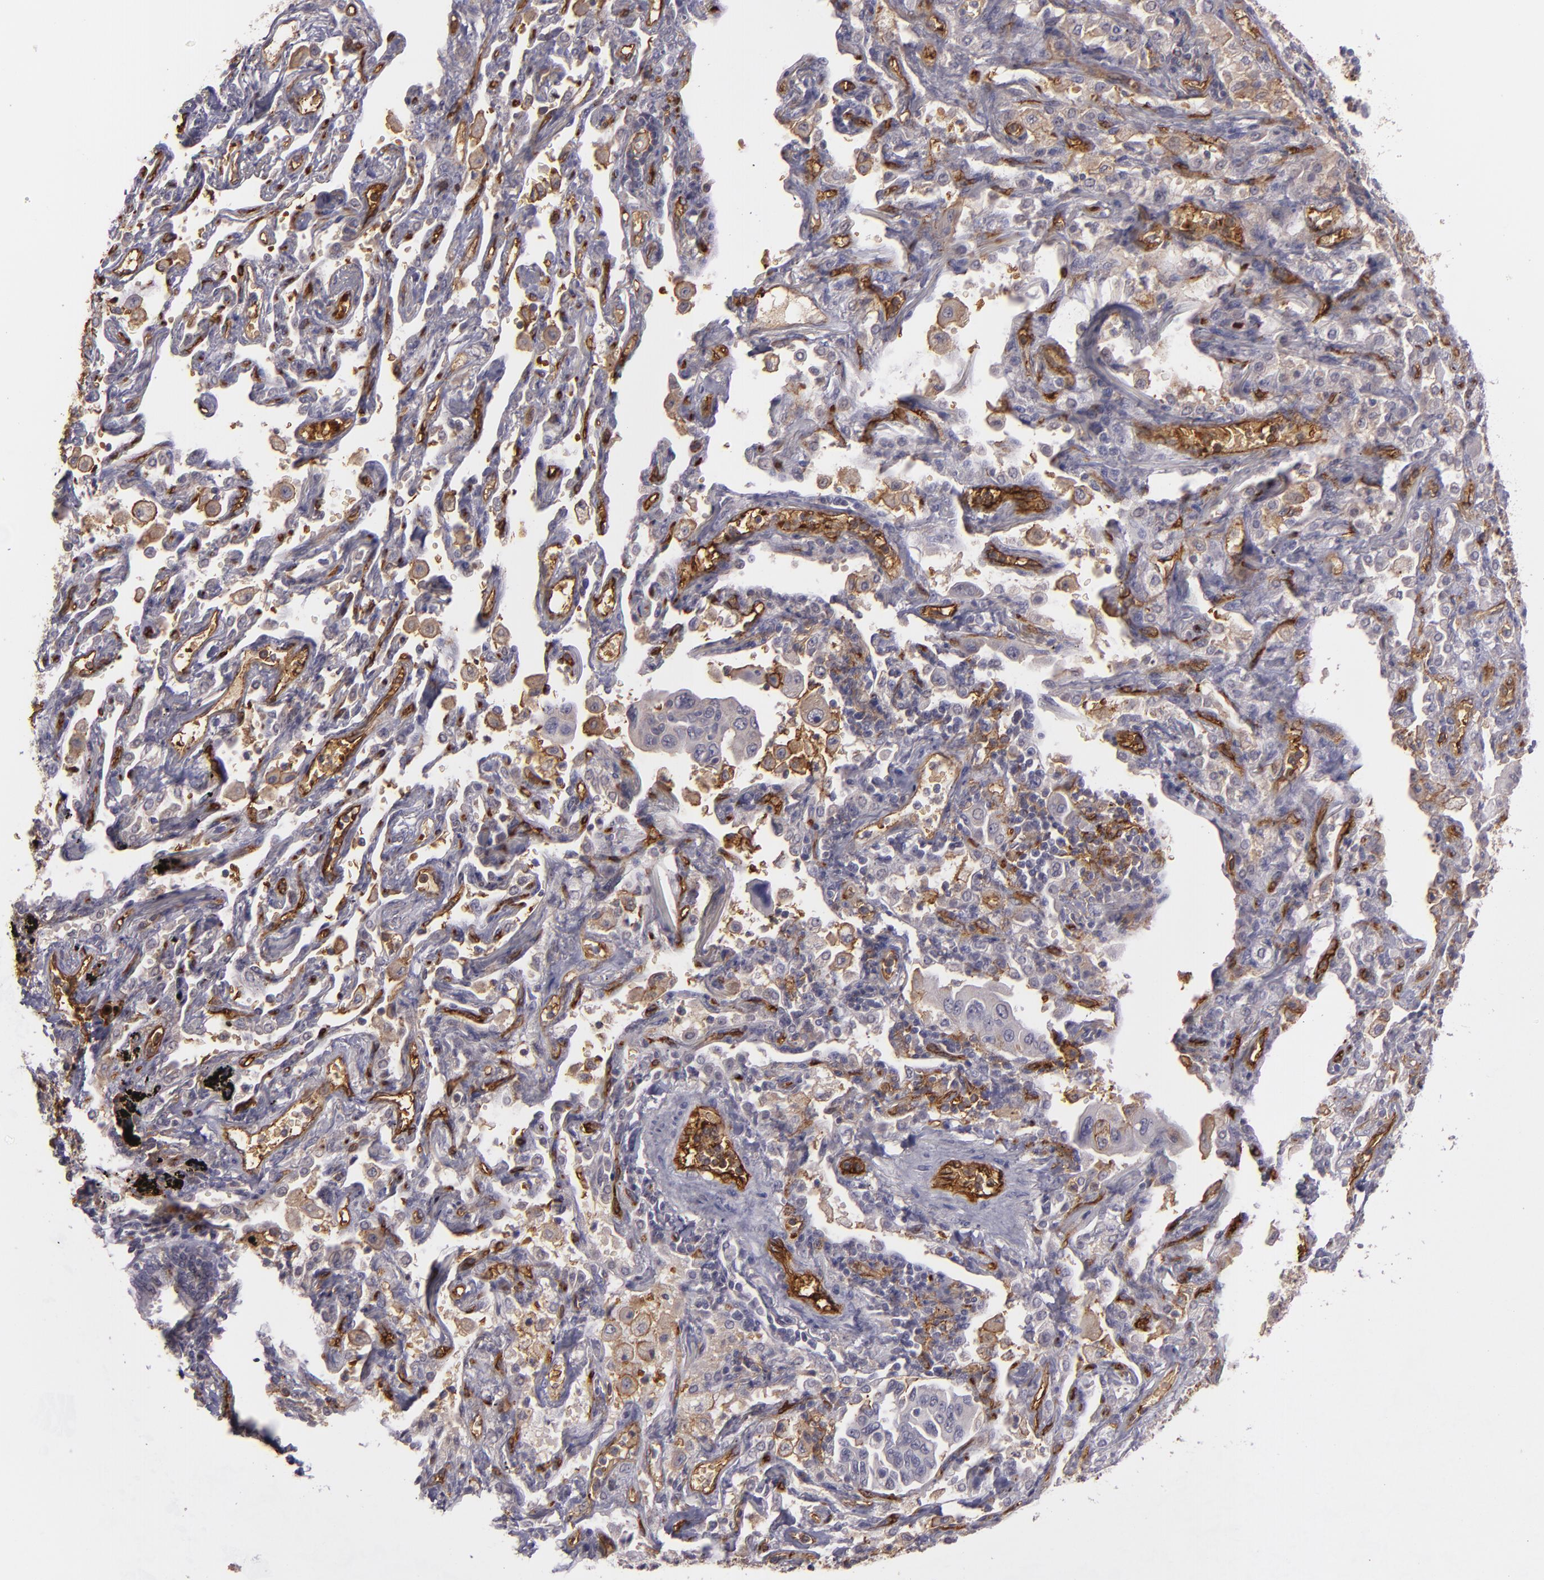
{"staining": {"intensity": "strong", "quantity": "<25%", "location": "cytoplasmic/membranous"}, "tissue": "lung cancer", "cell_type": "Tumor cells", "image_type": "cancer", "snomed": [{"axis": "morphology", "description": "Adenocarcinoma, NOS"}, {"axis": "topography", "description": "Lung"}], "caption": "The histopathology image exhibits staining of adenocarcinoma (lung), revealing strong cytoplasmic/membranous protein positivity (brown color) within tumor cells.", "gene": "ACE", "patient": {"sex": "female", "age": 65}}